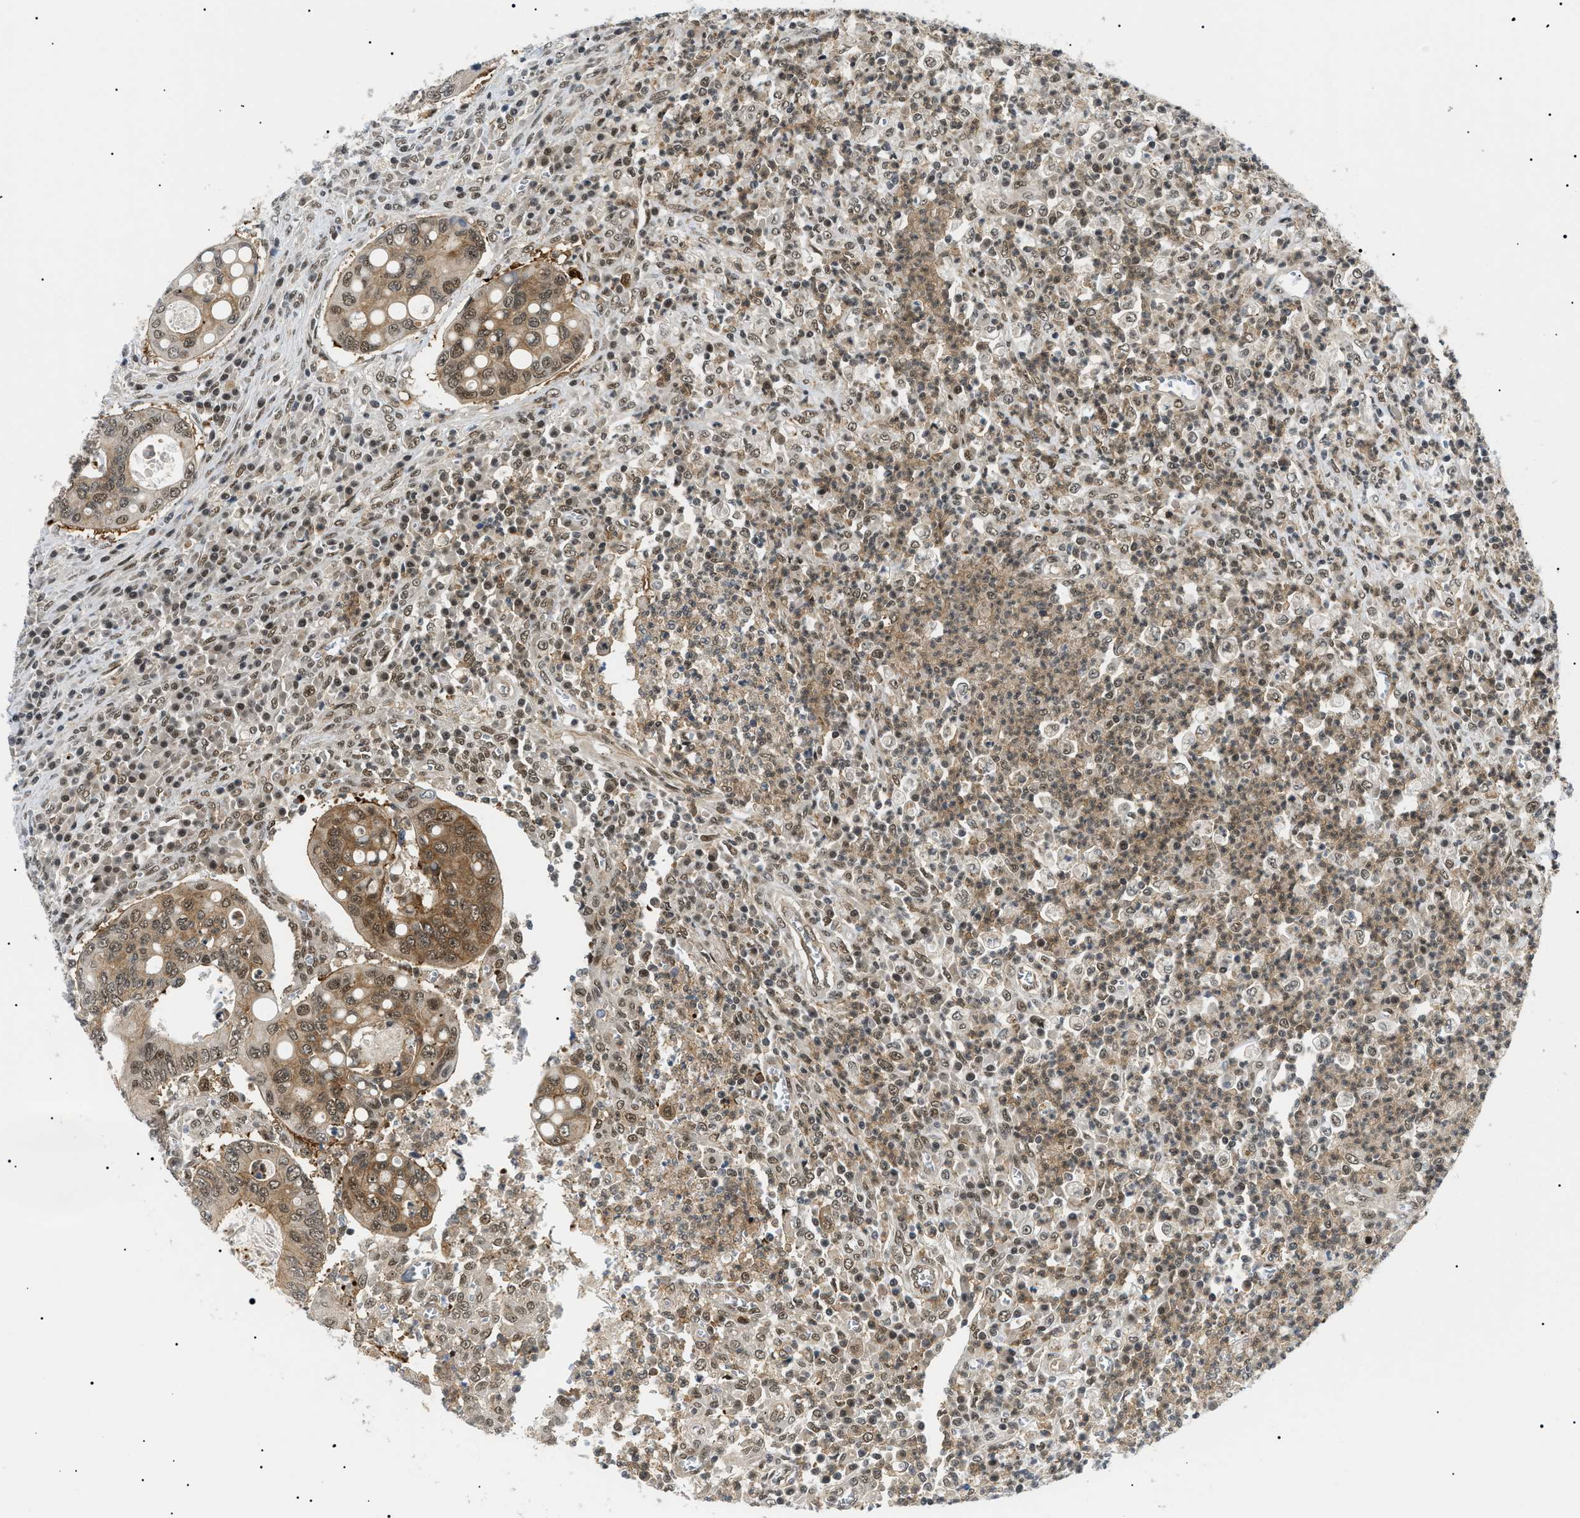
{"staining": {"intensity": "moderate", "quantity": ">75%", "location": "cytoplasmic/membranous,nuclear"}, "tissue": "colorectal cancer", "cell_type": "Tumor cells", "image_type": "cancer", "snomed": [{"axis": "morphology", "description": "Inflammation, NOS"}, {"axis": "morphology", "description": "Adenocarcinoma, NOS"}, {"axis": "topography", "description": "Colon"}], "caption": "Colorectal adenocarcinoma tissue demonstrates moderate cytoplasmic/membranous and nuclear expression in about >75% of tumor cells, visualized by immunohistochemistry. (DAB (3,3'-diaminobenzidine) = brown stain, brightfield microscopy at high magnification).", "gene": "RBM15", "patient": {"sex": "male", "age": 72}}